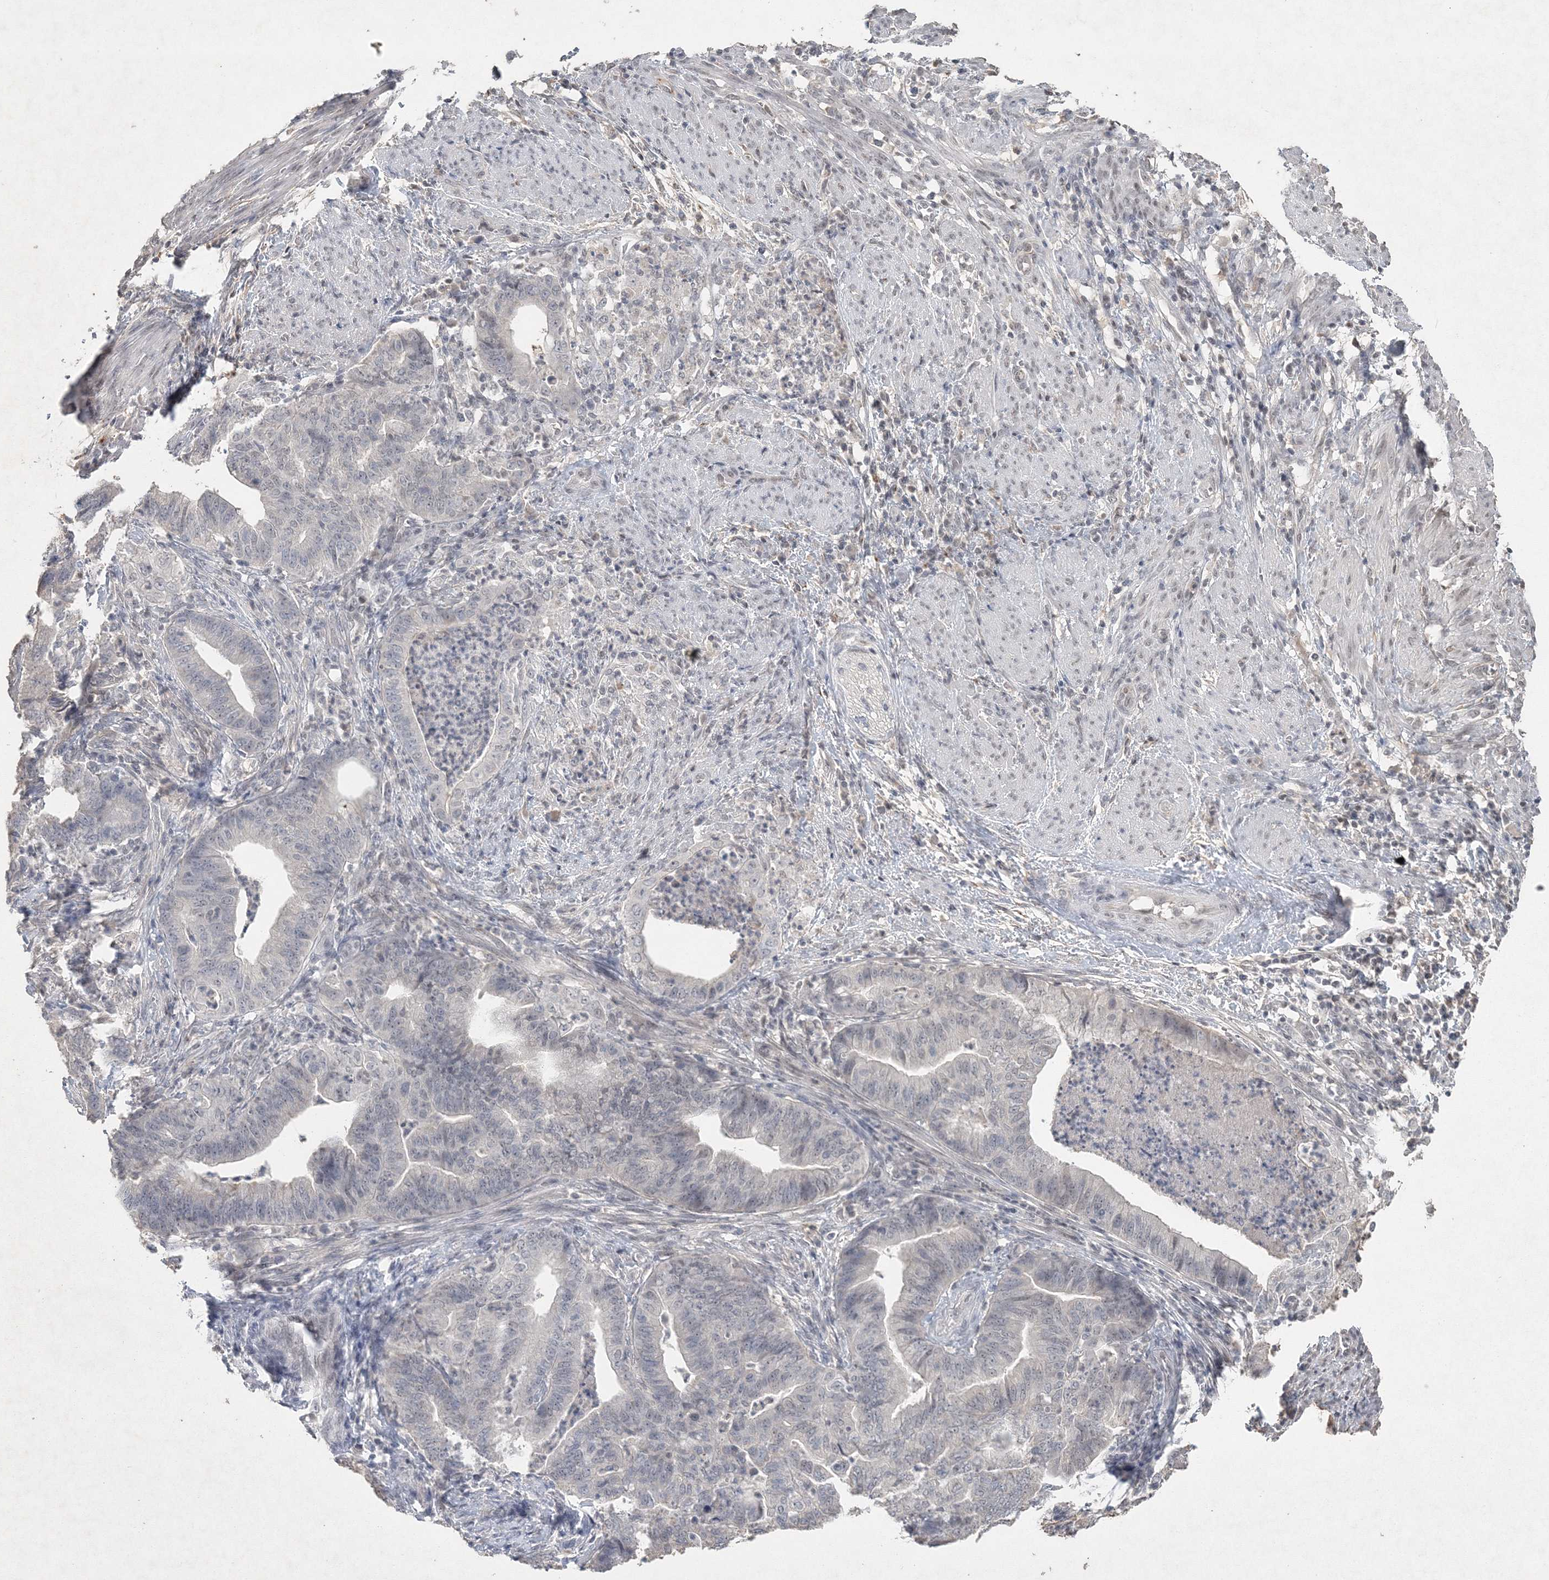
{"staining": {"intensity": "negative", "quantity": "none", "location": "none"}, "tissue": "endometrial cancer", "cell_type": "Tumor cells", "image_type": "cancer", "snomed": [{"axis": "morphology", "description": "Polyp, NOS"}, {"axis": "morphology", "description": "Adenocarcinoma, NOS"}, {"axis": "morphology", "description": "Adenoma, NOS"}, {"axis": "topography", "description": "Endometrium"}], "caption": "IHC of adenoma (endometrial) reveals no positivity in tumor cells.", "gene": "UIMC1", "patient": {"sex": "female", "age": 79}}